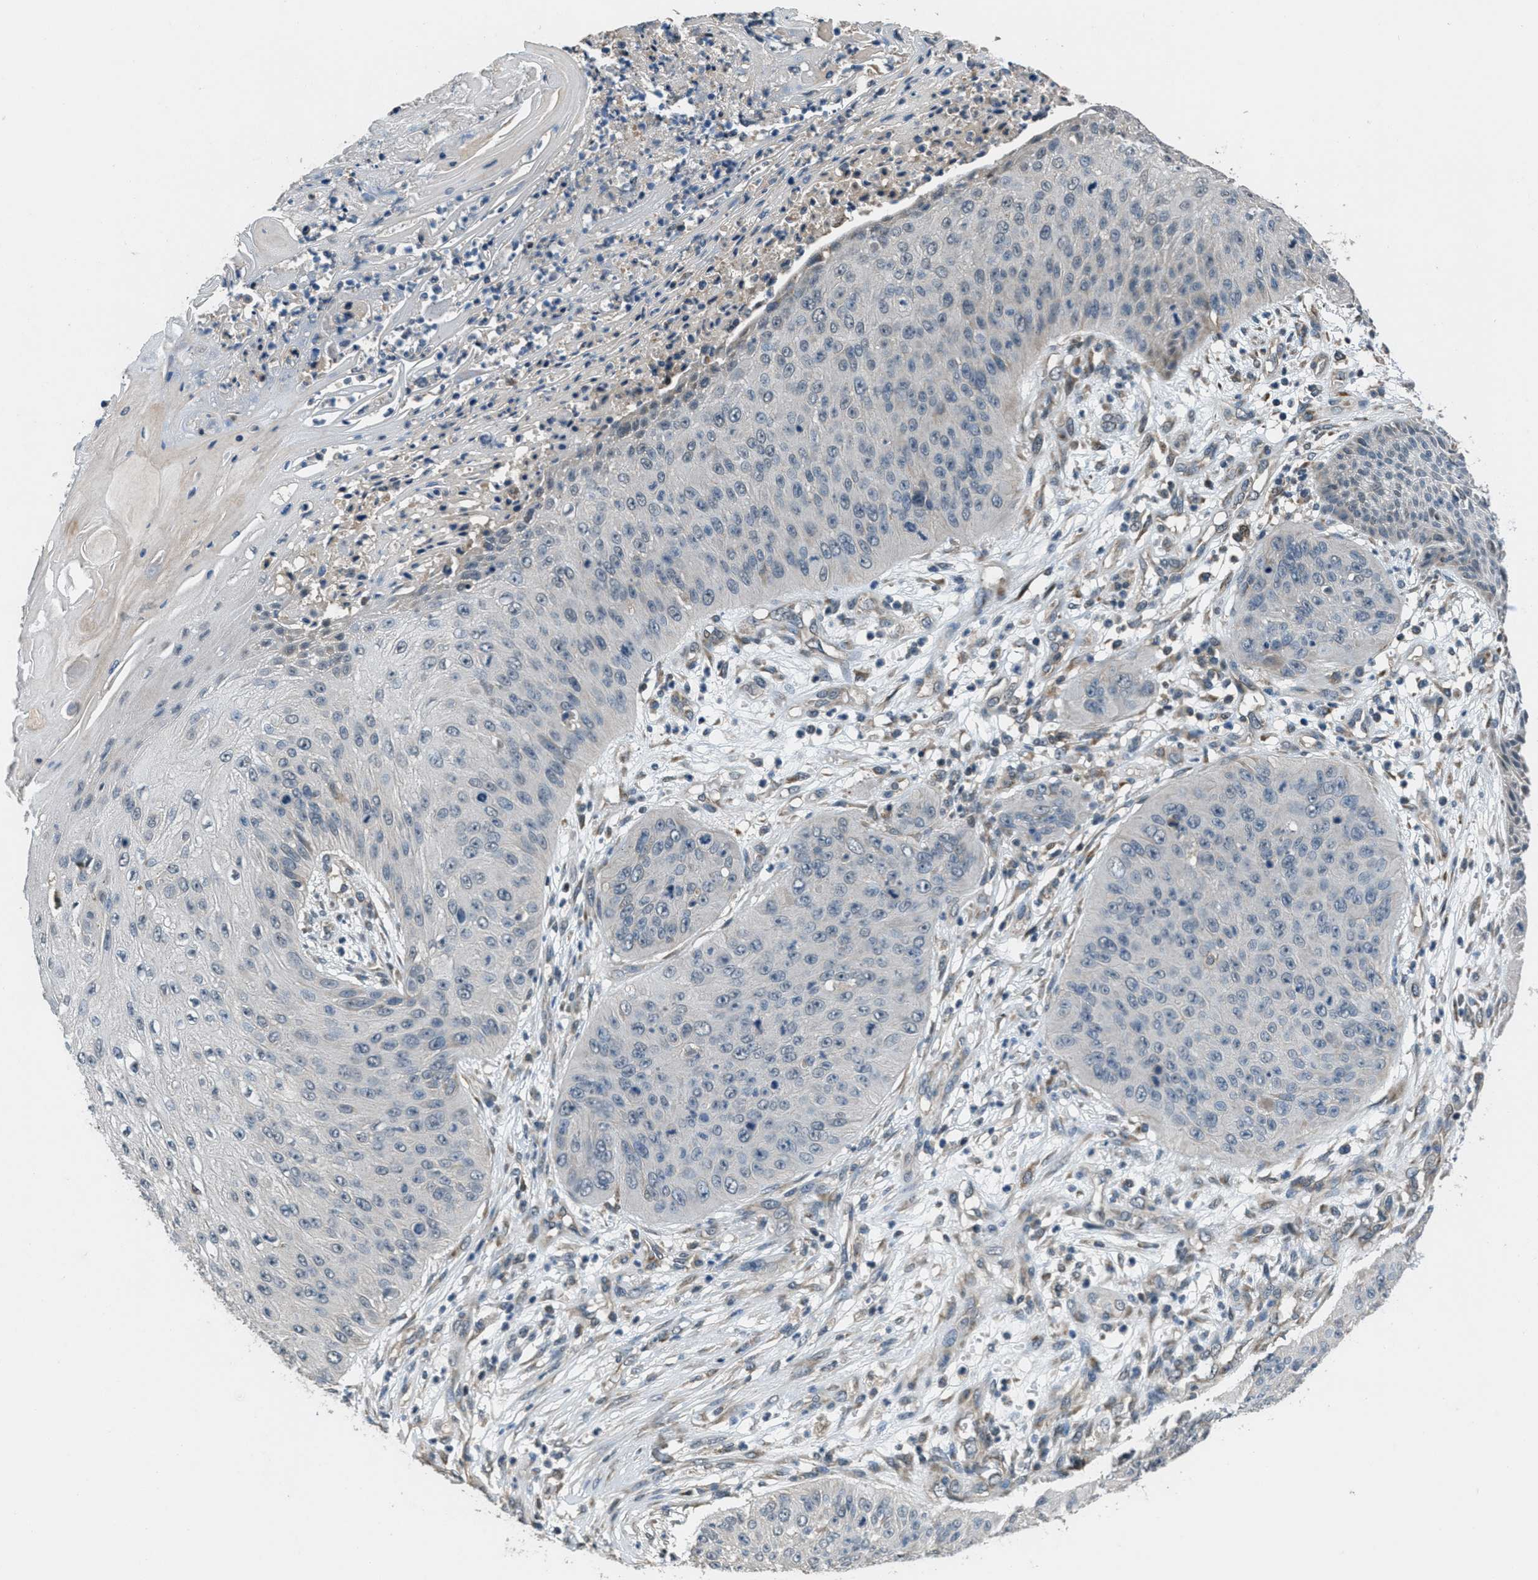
{"staining": {"intensity": "negative", "quantity": "none", "location": "none"}, "tissue": "skin cancer", "cell_type": "Tumor cells", "image_type": "cancer", "snomed": [{"axis": "morphology", "description": "Squamous cell carcinoma, NOS"}, {"axis": "topography", "description": "Skin"}], "caption": "DAB immunohistochemical staining of skin cancer (squamous cell carcinoma) displays no significant positivity in tumor cells.", "gene": "NAT1", "patient": {"sex": "female", "age": 80}}